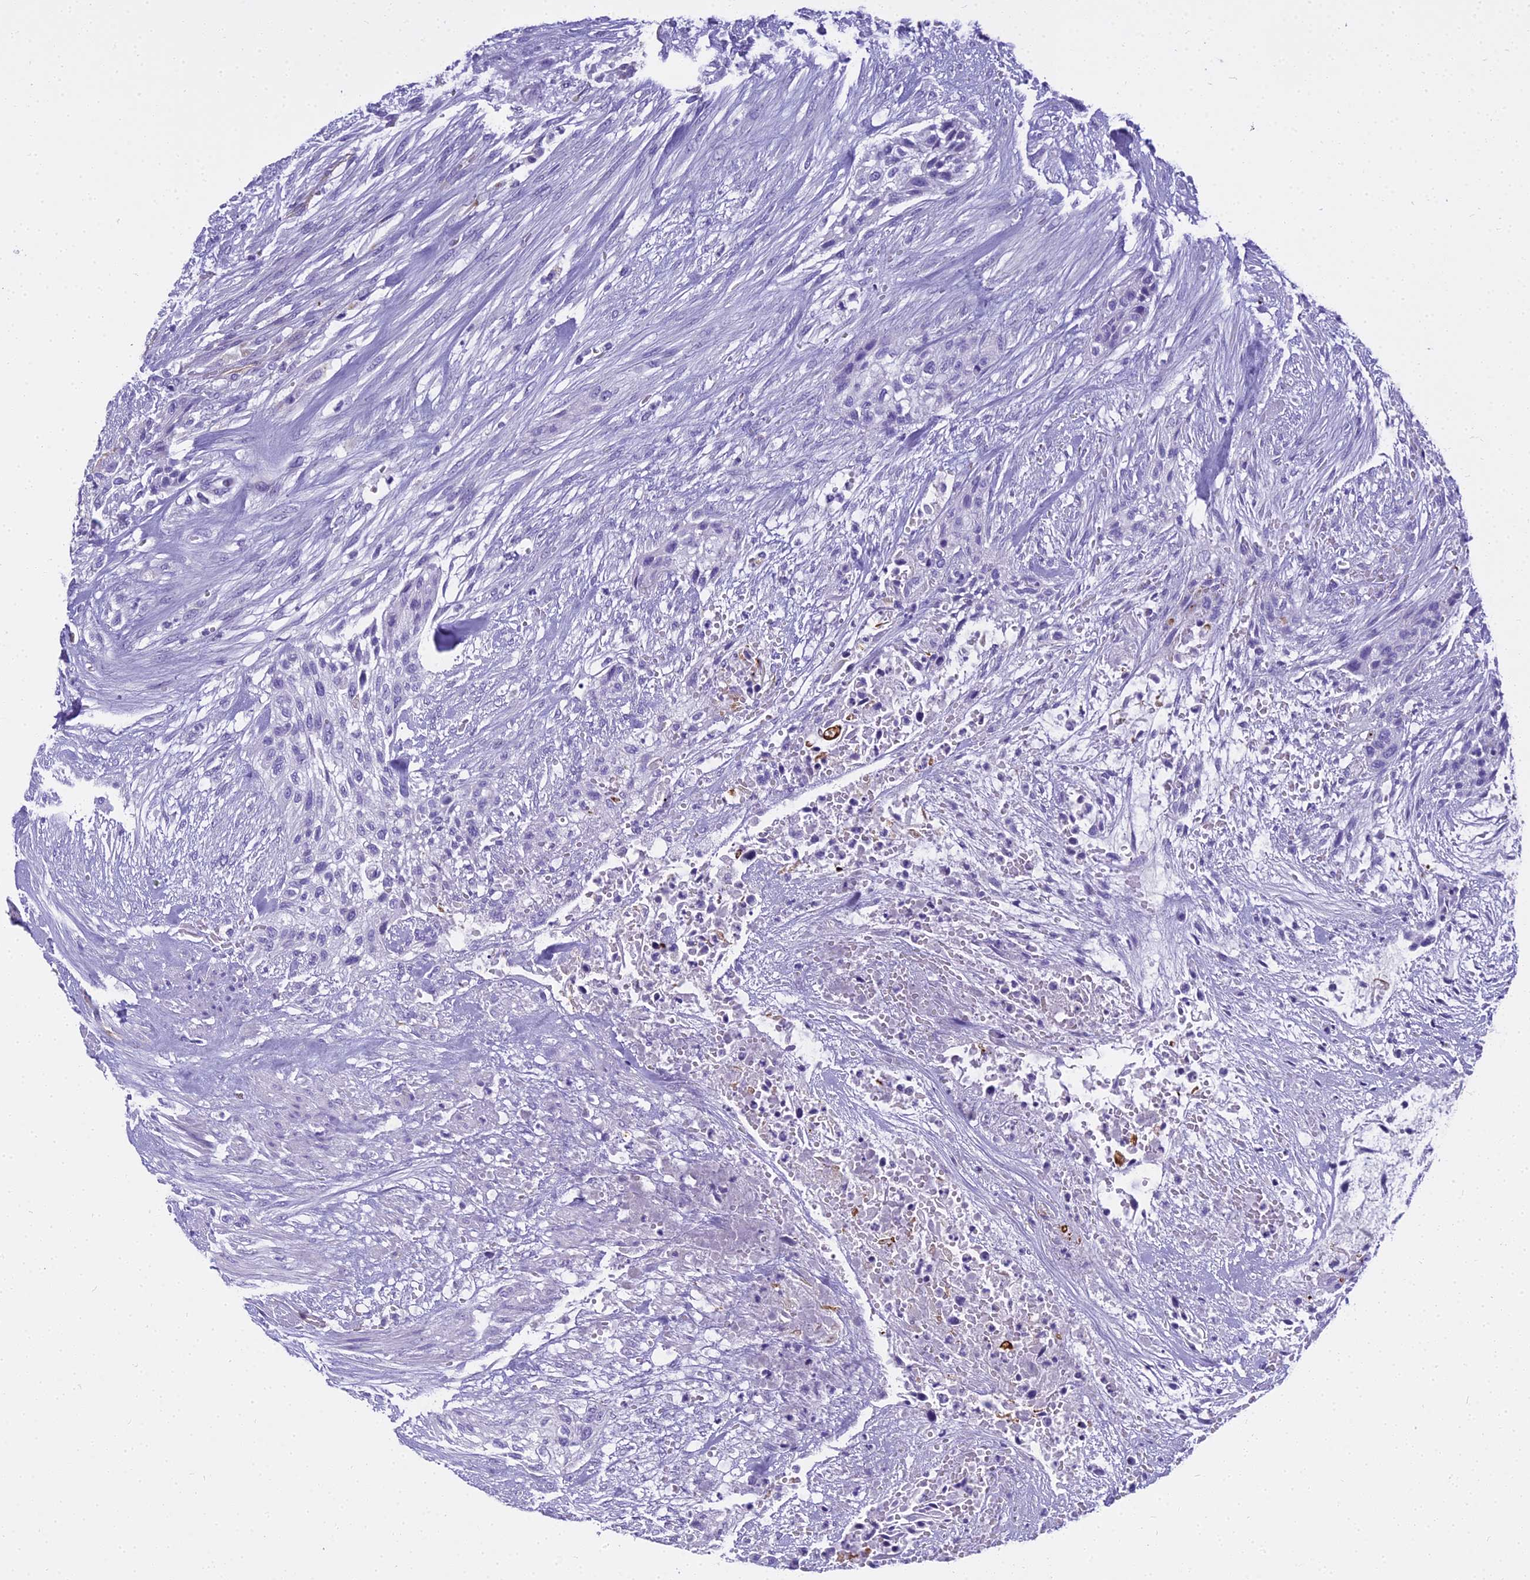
{"staining": {"intensity": "negative", "quantity": "none", "location": "none"}, "tissue": "urothelial cancer", "cell_type": "Tumor cells", "image_type": "cancer", "snomed": [{"axis": "morphology", "description": "Urothelial carcinoma, High grade"}, {"axis": "topography", "description": "Urinary bladder"}], "caption": "IHC of urothelial cancer displays no expression in tumor cells. (DAB (3,3'-diaminobenzidine) immunohistochemistry visualized using brightfield microscopy, high magnification).", "gene": "NINJ1", "patient": {"sex": "male", "age": 35}}